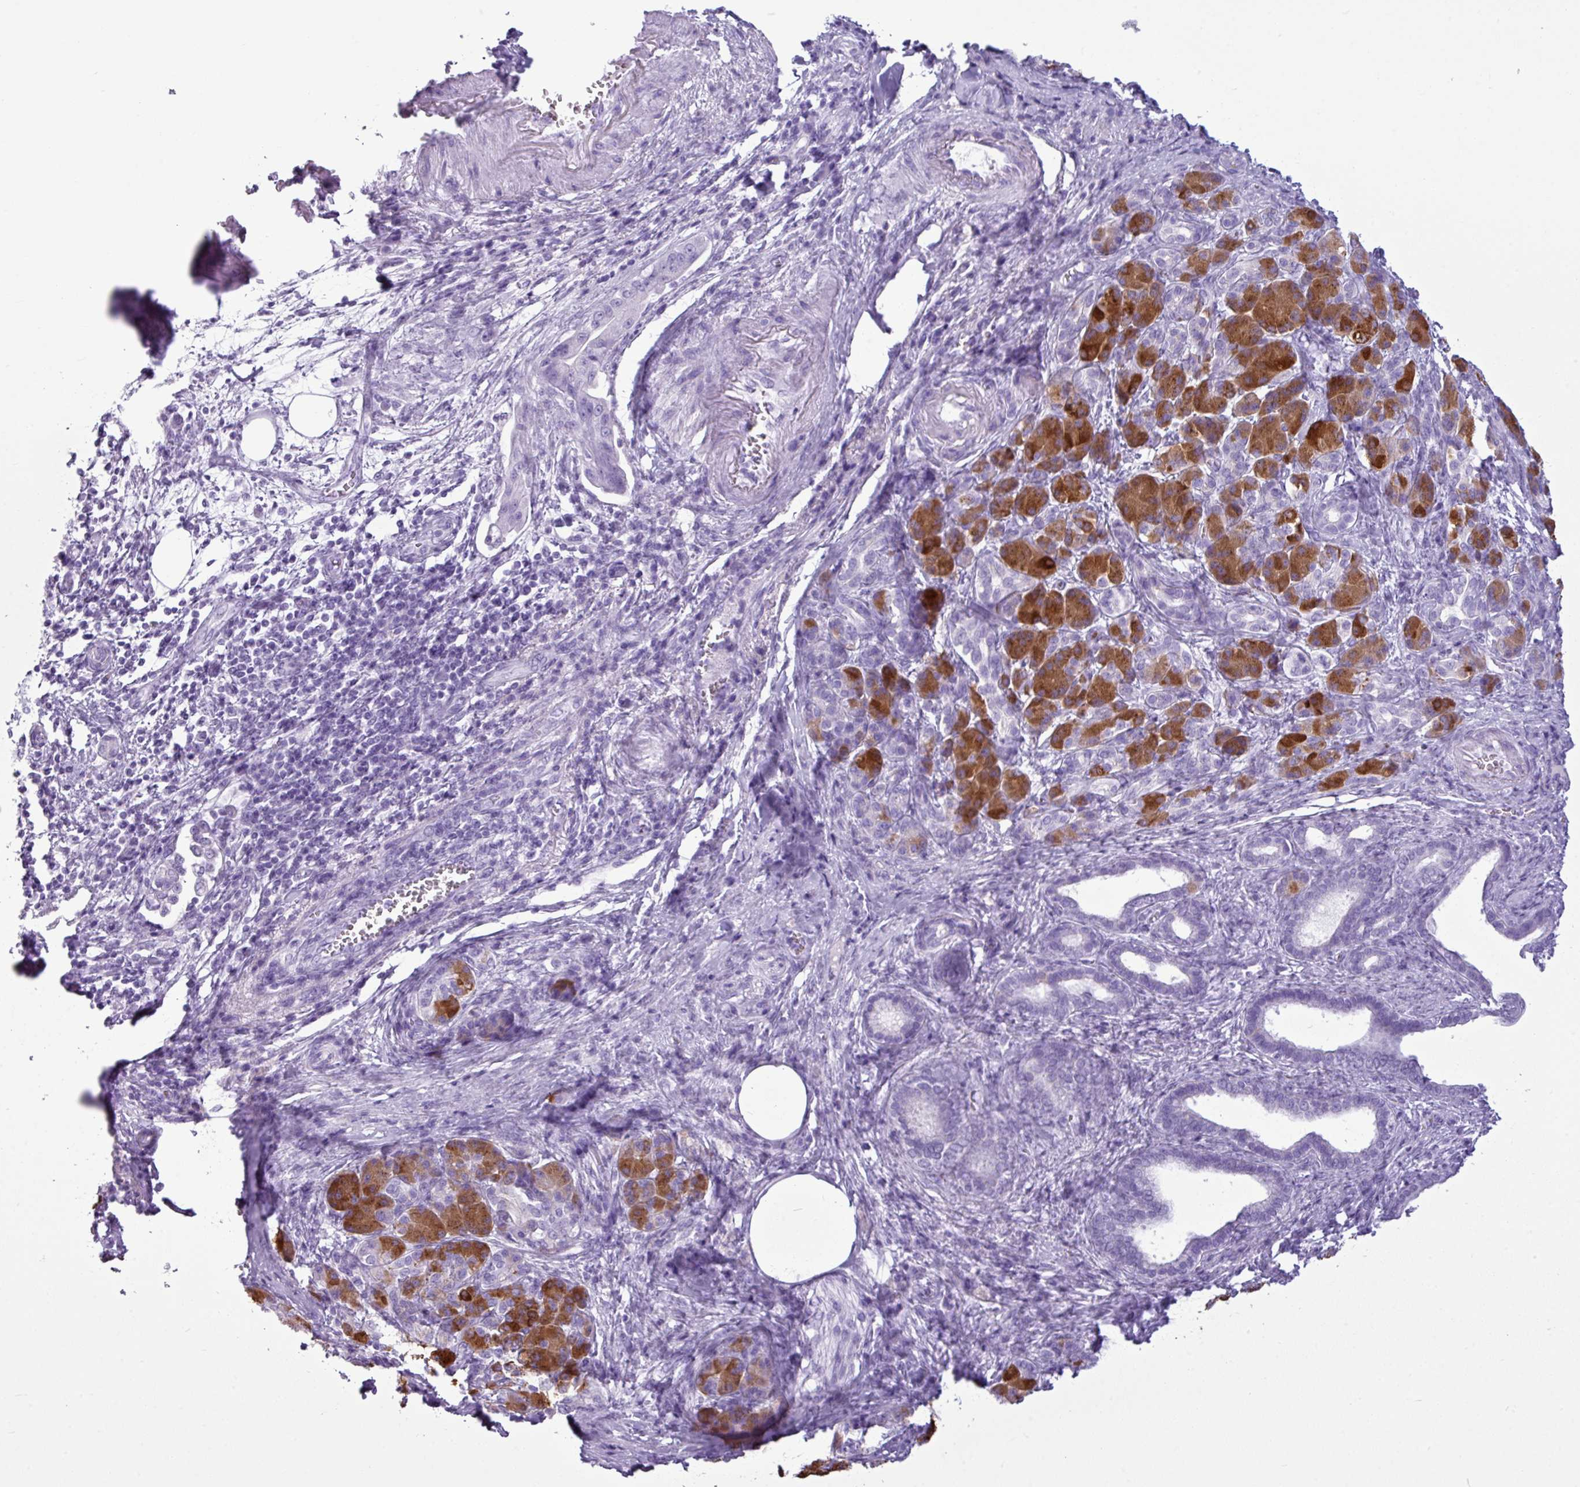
{"staining": {"intensity": "negative", "quantity": "none", "location": "none"}, "tissue": "pancreatic cancer", "cell_type": "Tumor cells", "image_type": "cancer", "snomed": [{"axis": "morphology", "description": "Adenocarcinoma, NOS"}, {"axis": "topography", "description": "Pancreas"}], "caption": "The micrograph shows no significant staining in tumor cells of adenocarcinoma (pancreatic).", "gene": "AMY1B", "patient": {"sex": "female", "age": 55}}